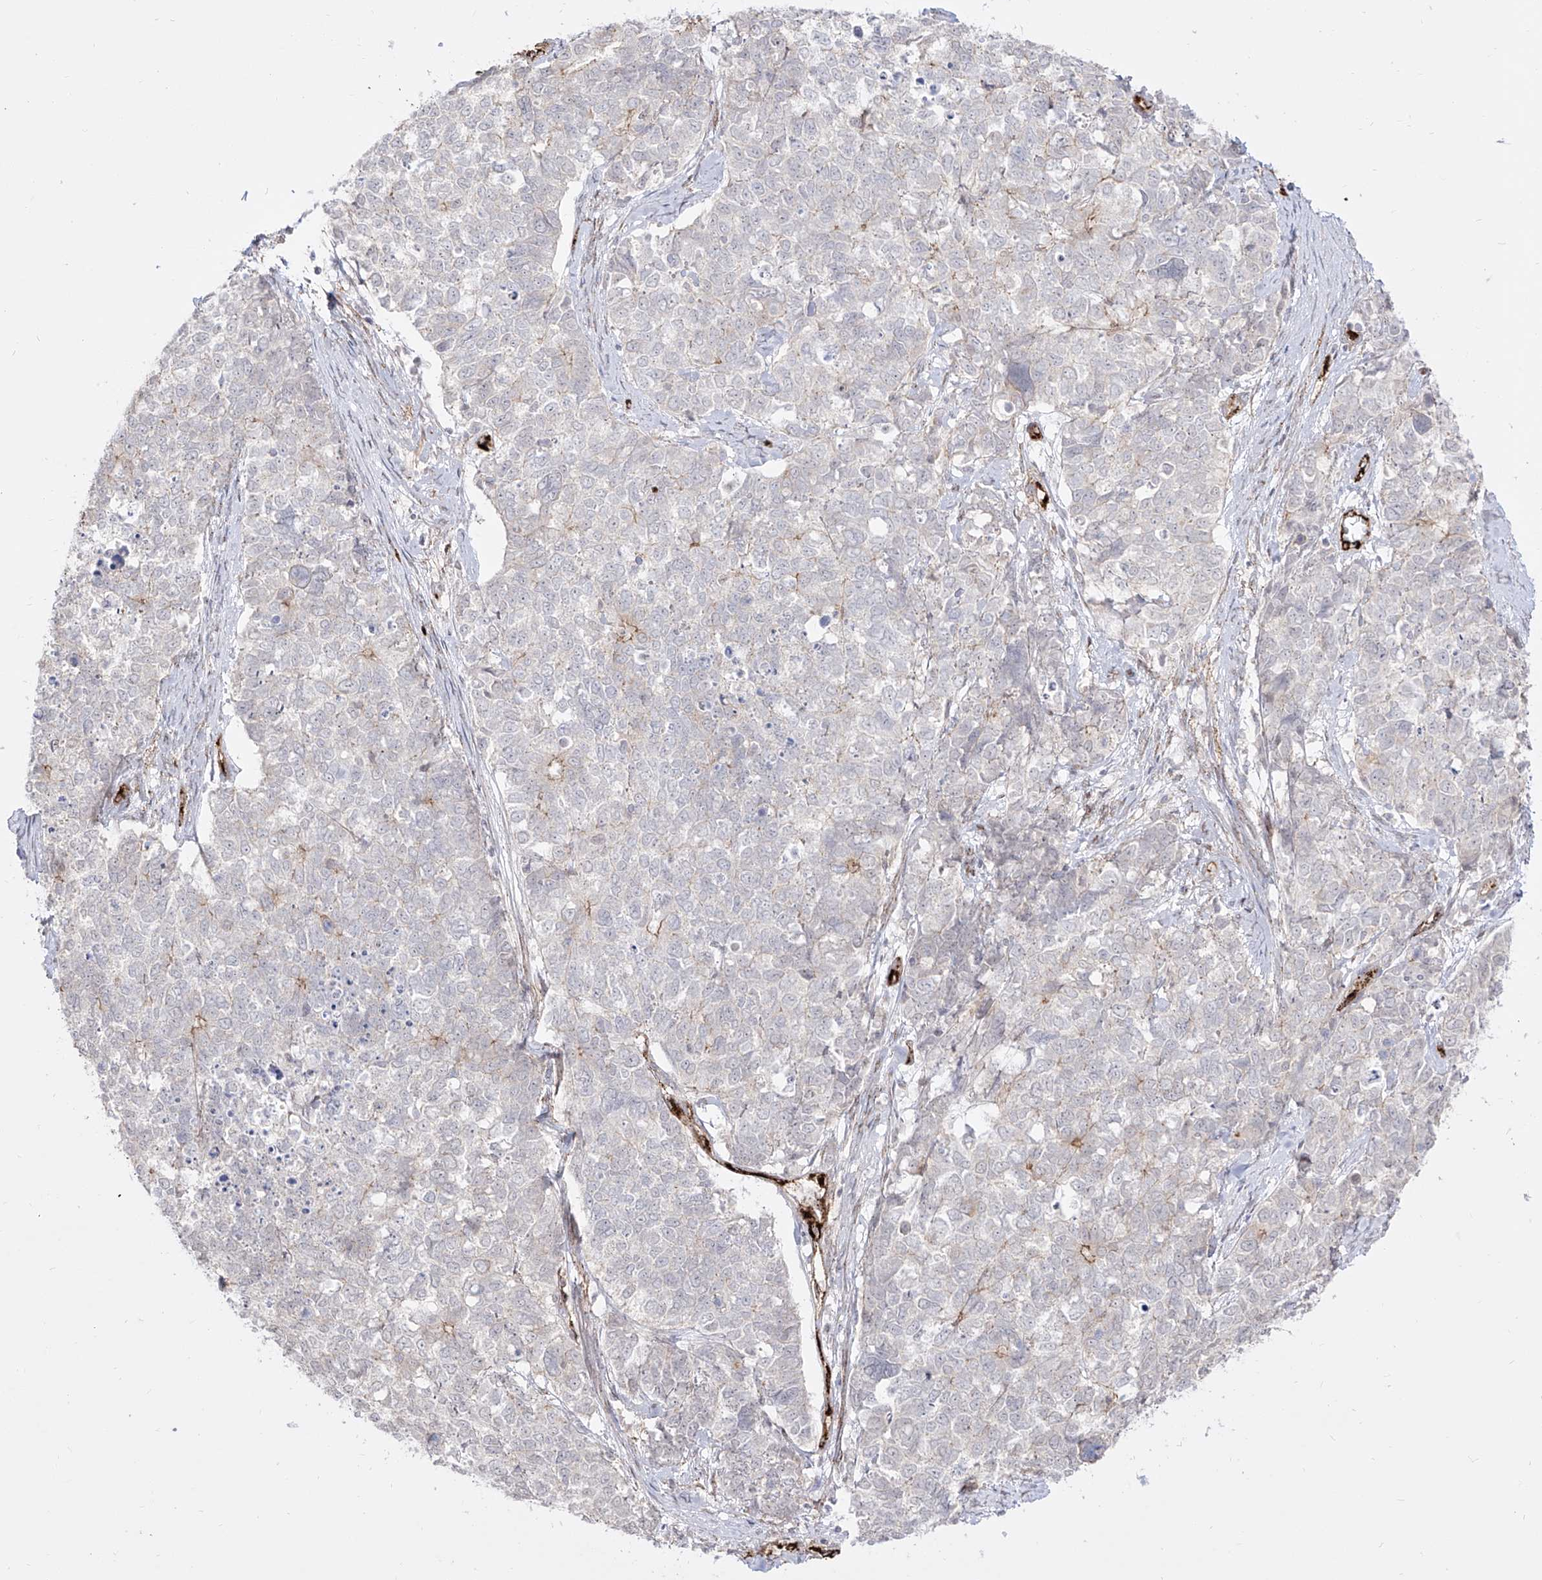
{"staining": {"intensity": "negative", "quantity": "none", "location": "none"}, "tissue": "cervical cancer", "cell_type": "Tumor cells", "image_type": "cancer", "snomed": [{"axis": "morphology", "description": "Squamous cell carcinoma, NOS"}, {"axis": "topography", "description": "Cervix"}], "caption": "Immunohistochemistry (IHC) of human squamous cell carcinoma (cervical) displays no staining in tumor cells.", "gene": "ZGRF1", "patient": {"sex": "female", "age": 63}}